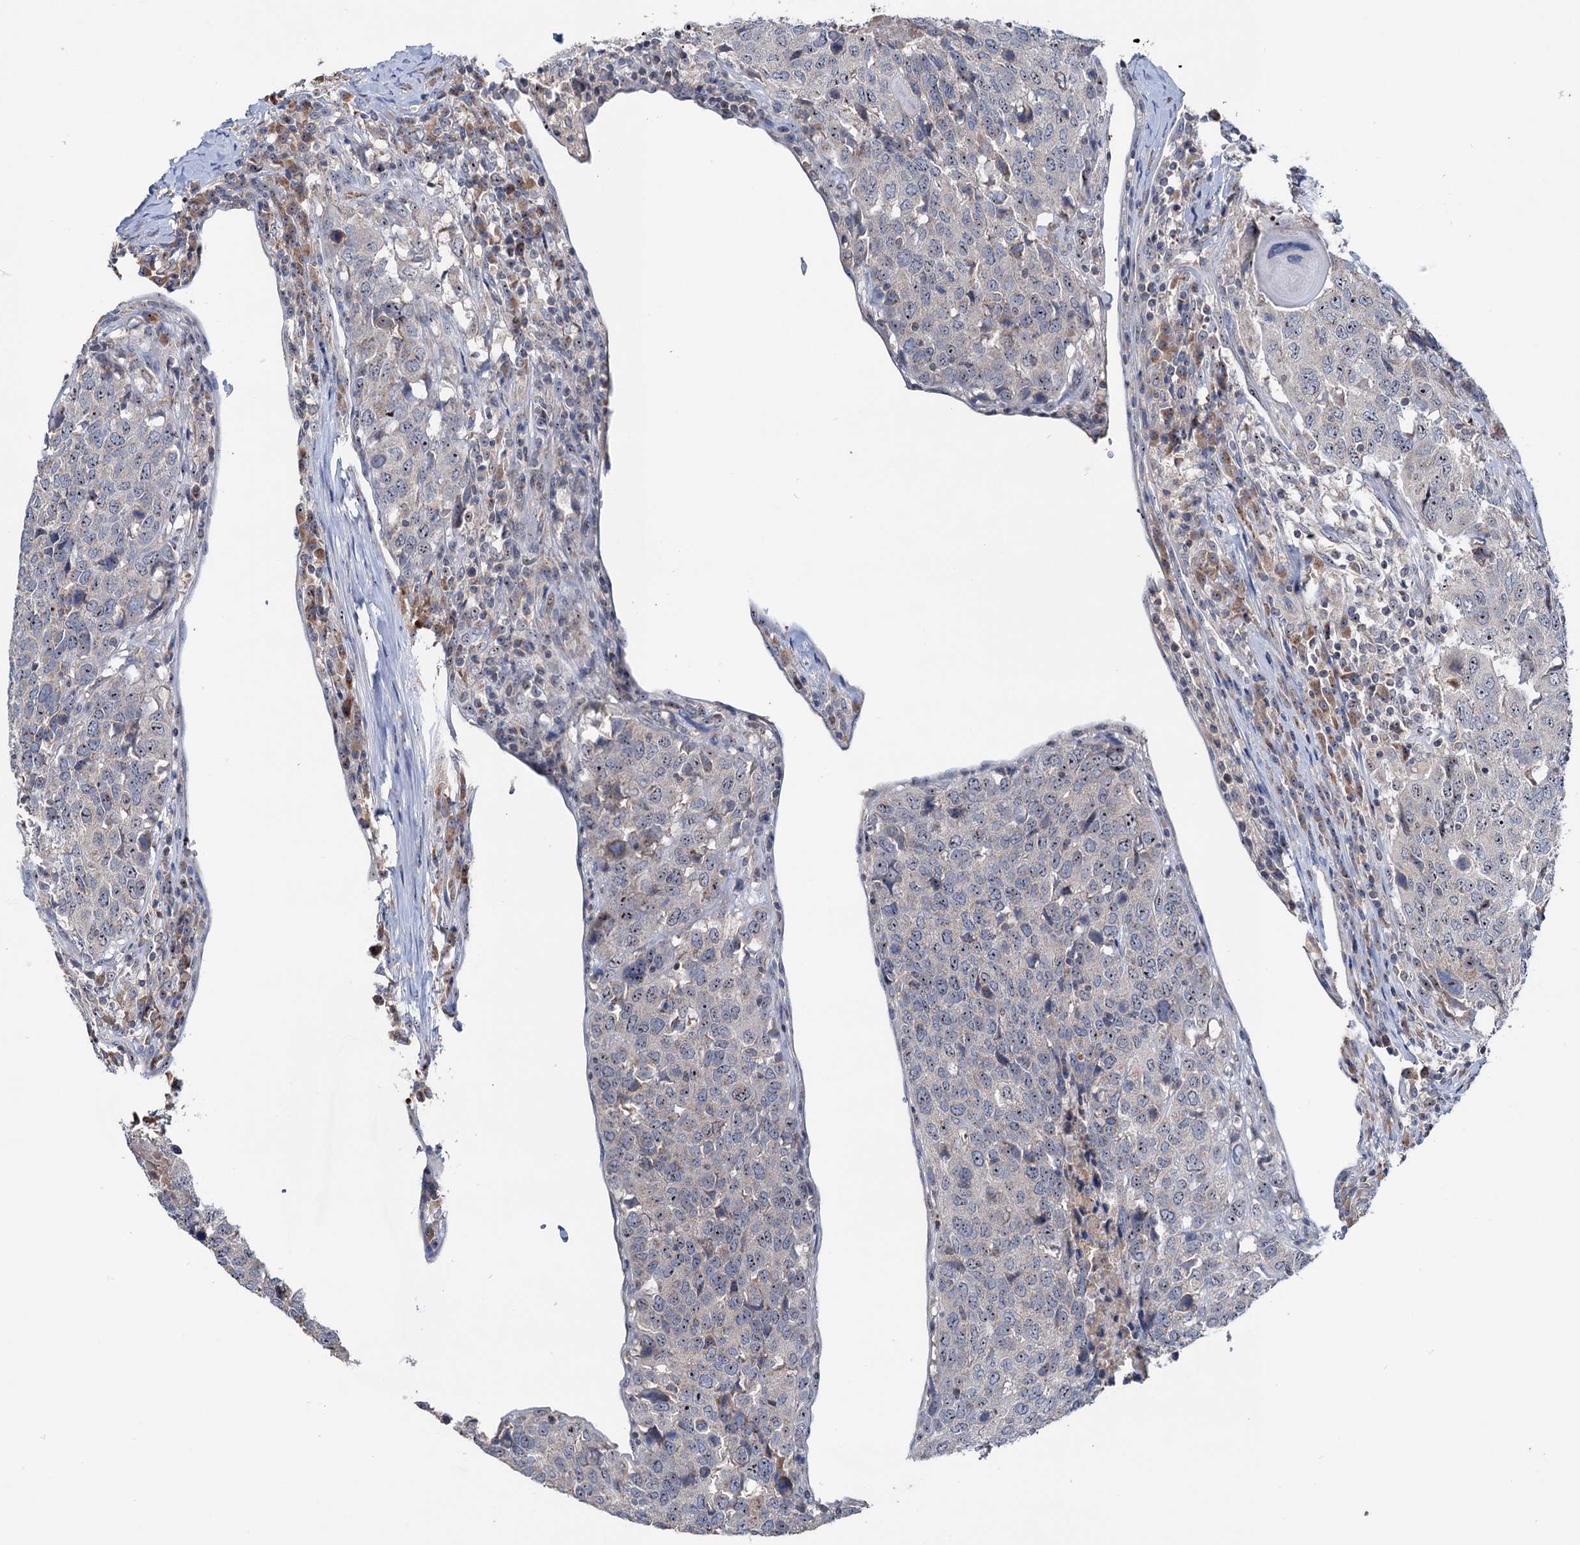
{"staining": {"intensity": "weak", "quantity": "<25%", "location": "nuclear"}, "tissue": "head and neck cancer", "cell_type": "Tumor cells", "image_type": "cancer", "snomed": [{"axis": "morphology", "description": "Squamous cell carcinoma, NOS"}, {"axis": "topography", "description": "Head-Neck"}], "caption": "This is an immunohistochemistry micrograph of human head and neck cancer. There is no positivity in tumor cells.", "gene": "HTR3B", "patient": {"sex": "male", "age": 66}}